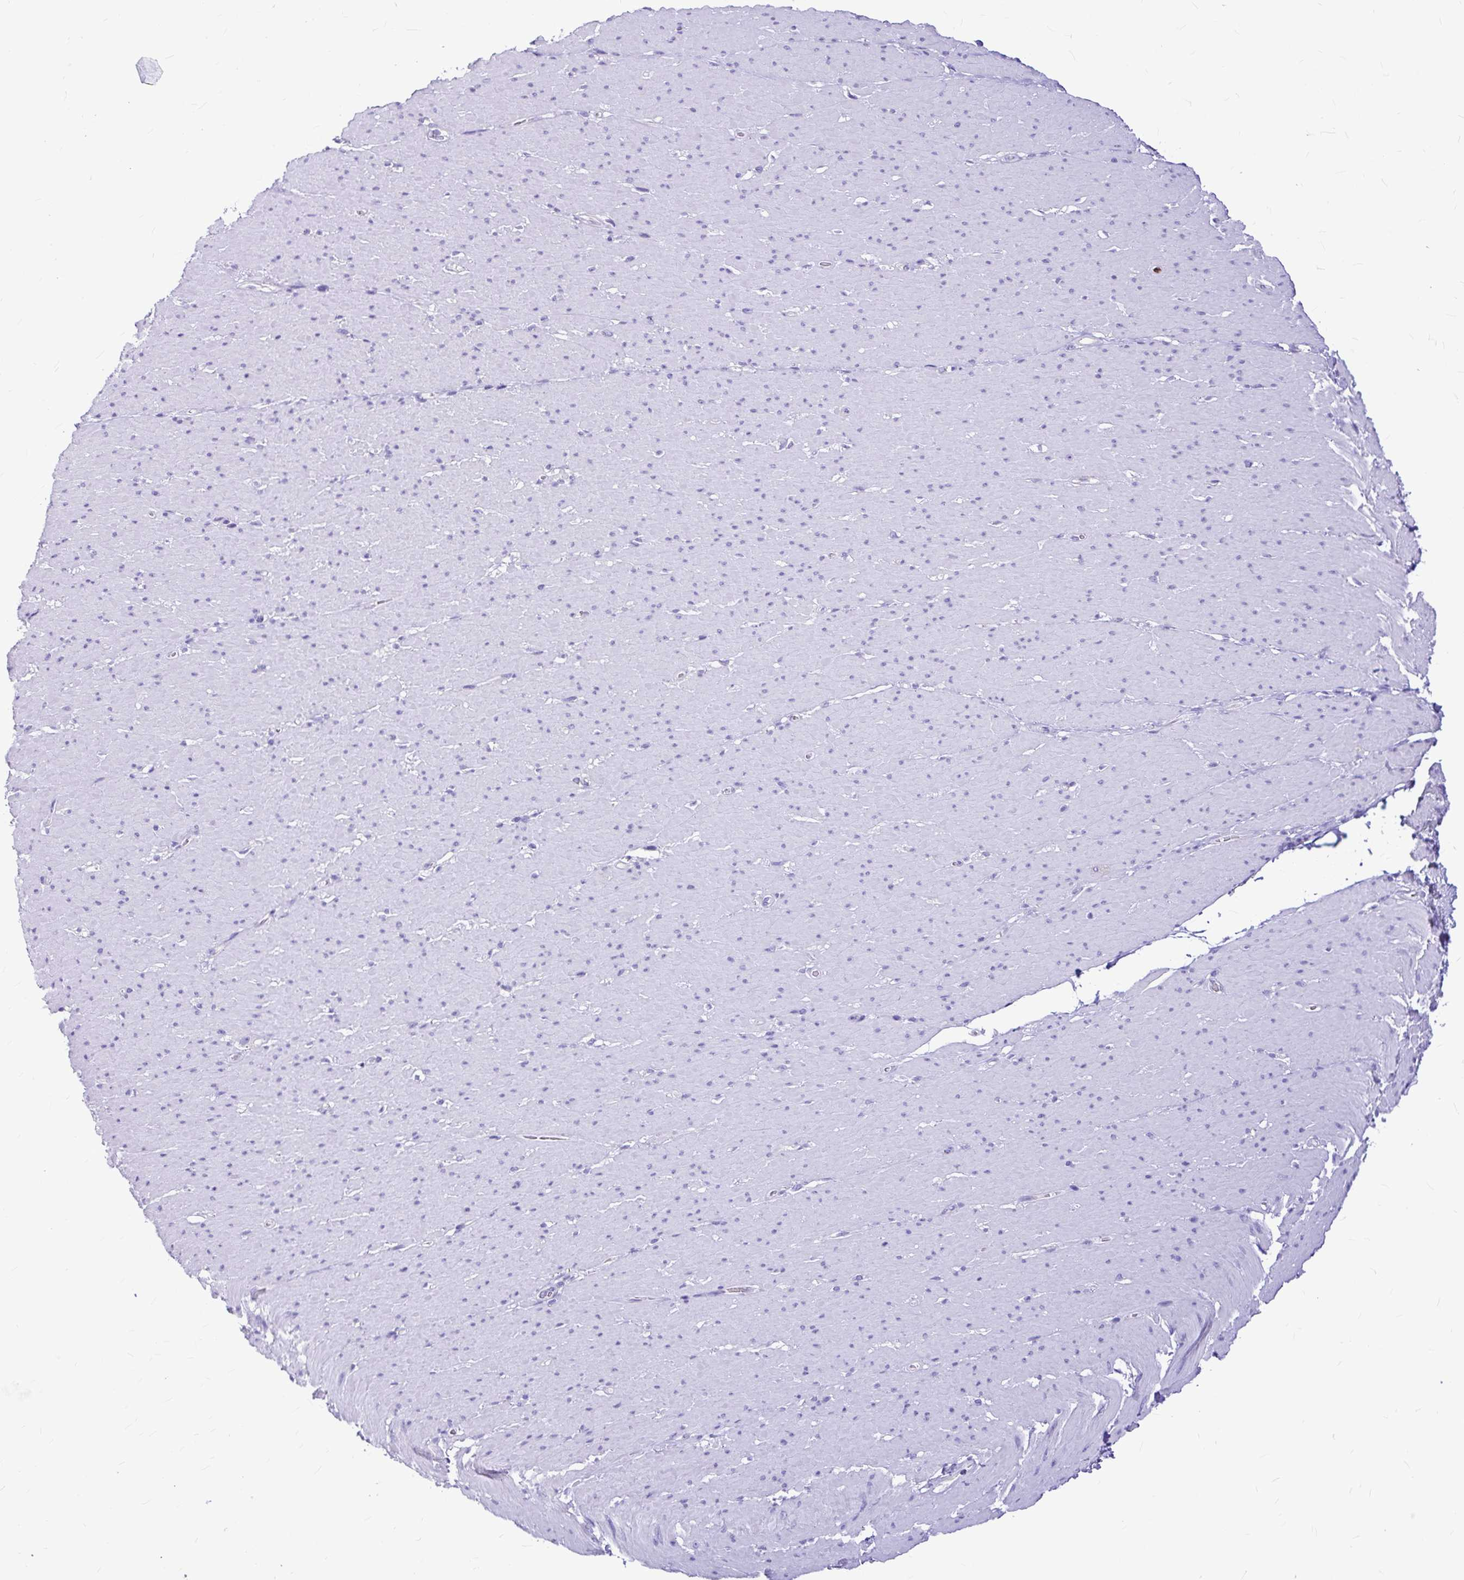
{"staining": {"intensity": "negative", "quantity": "none", "location": "none"}, "tissue": "smooth muscle", "cell_type": "Smooth muscle cells", "image_type": "normal", "snomed": [{"axis": "morphology", "description": "Normal tissue, NOS"}, {"axis": "topography", "description": "Smooth muscle"}, {"axis": "topography", "description": "Rectum"}], "caption": "A high-resolution image shows immunohistochemistry staining of benign smooth muscle, which demonstrates no significant positivity in smooth muscle cells.", "gene": "CLEC1B", "patient": {"sex": "male", "age": 53}}